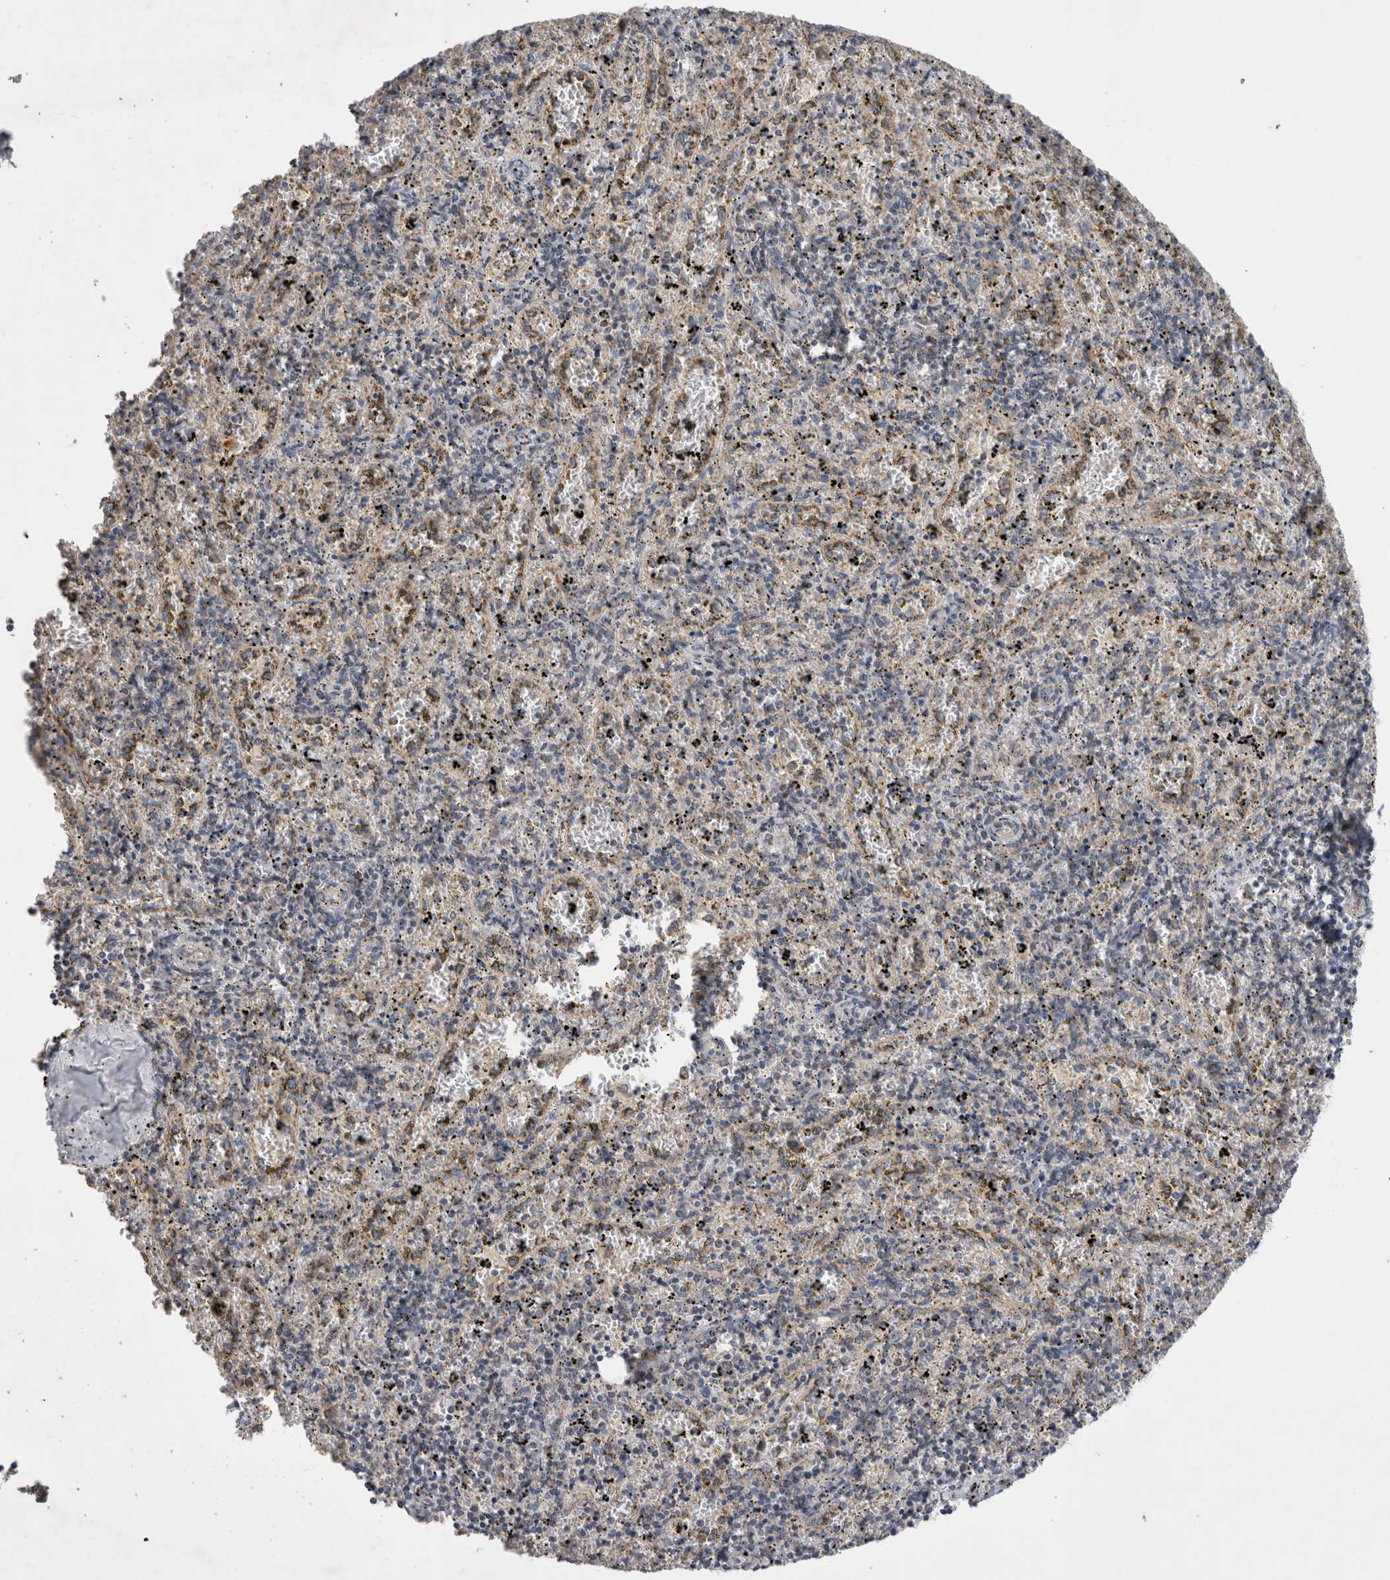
{"staining": {"intensity": "negative", "quantity": "none", "location": "none"}, "tissue": "spleen", "cell_type": "Cells in red pulp", "image_type": "normal", "snomed": [{"axis": "morphology", "description": "Normal tissue, NOS"}, {"axis": "topography", "description": "Spleen"}], "caption": "This image is of benign spleen stained with IHC to label a protein in brown with the nuclei are counter-stained blue. There is no expression in cells in red pulp.", "gene": "IARS2", "patient": {"sex": "male", "age": 11}}